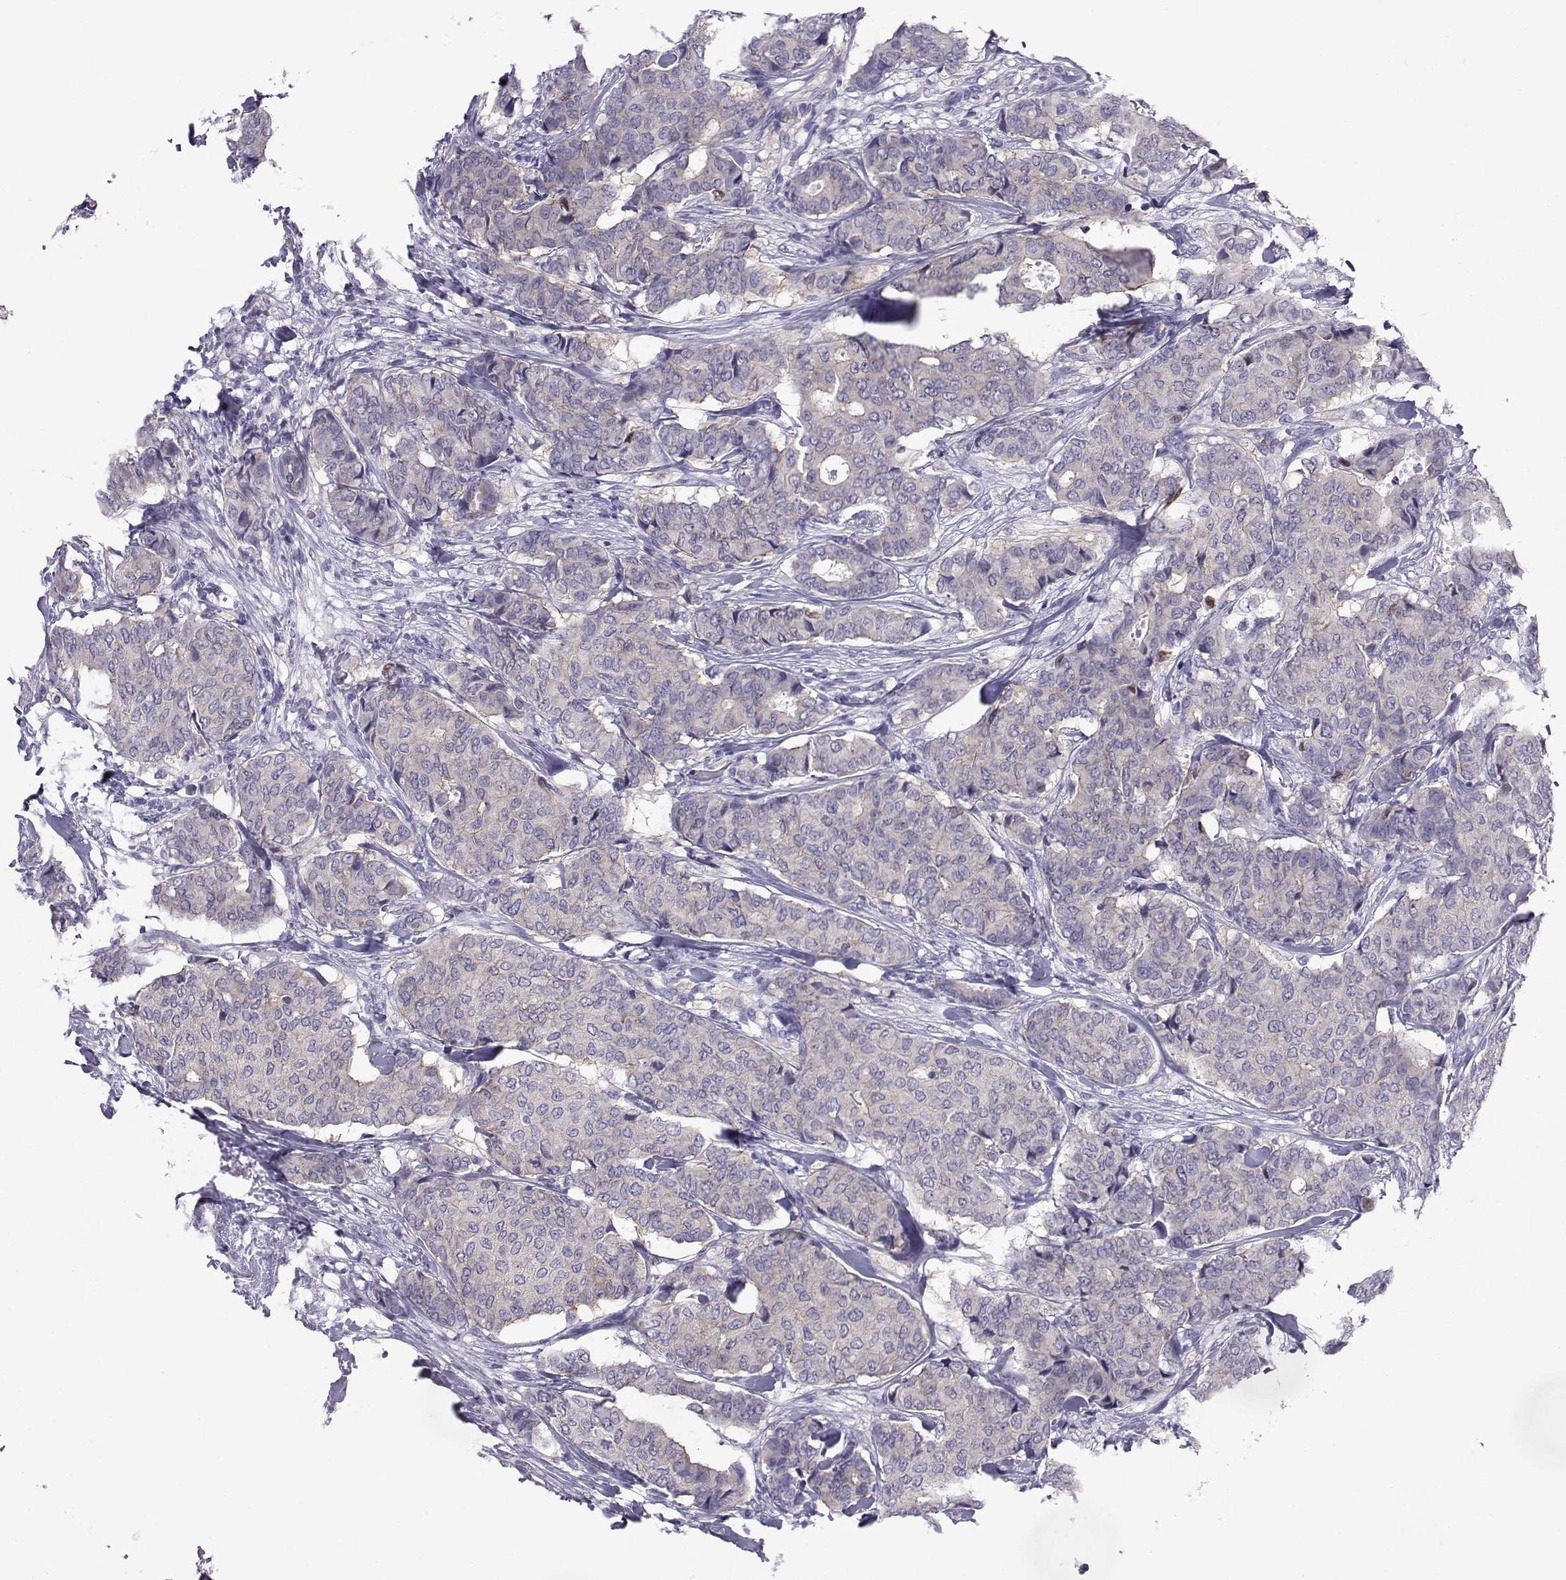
{"staining": {"intensity": "weak", "quantity": "25%-75%", "location": "cytoplasmic/membranous"}, "tissue": "breast cancer", "cell_type": "Tumor cells", "image_type": "cancer", "snomed": [{"axis": "morphology", "description": "Duct carcinoma"}, {"axis": "topography", "description": "Breast"}], "caption": "Weak cytoplasmic/membranous expression for a protein is present in about 25%-75% of tumor cells of breast cancer using immunohistochemistry.", "gene": "COL22A1", "patient": {"sex": "female", "age": 75}}